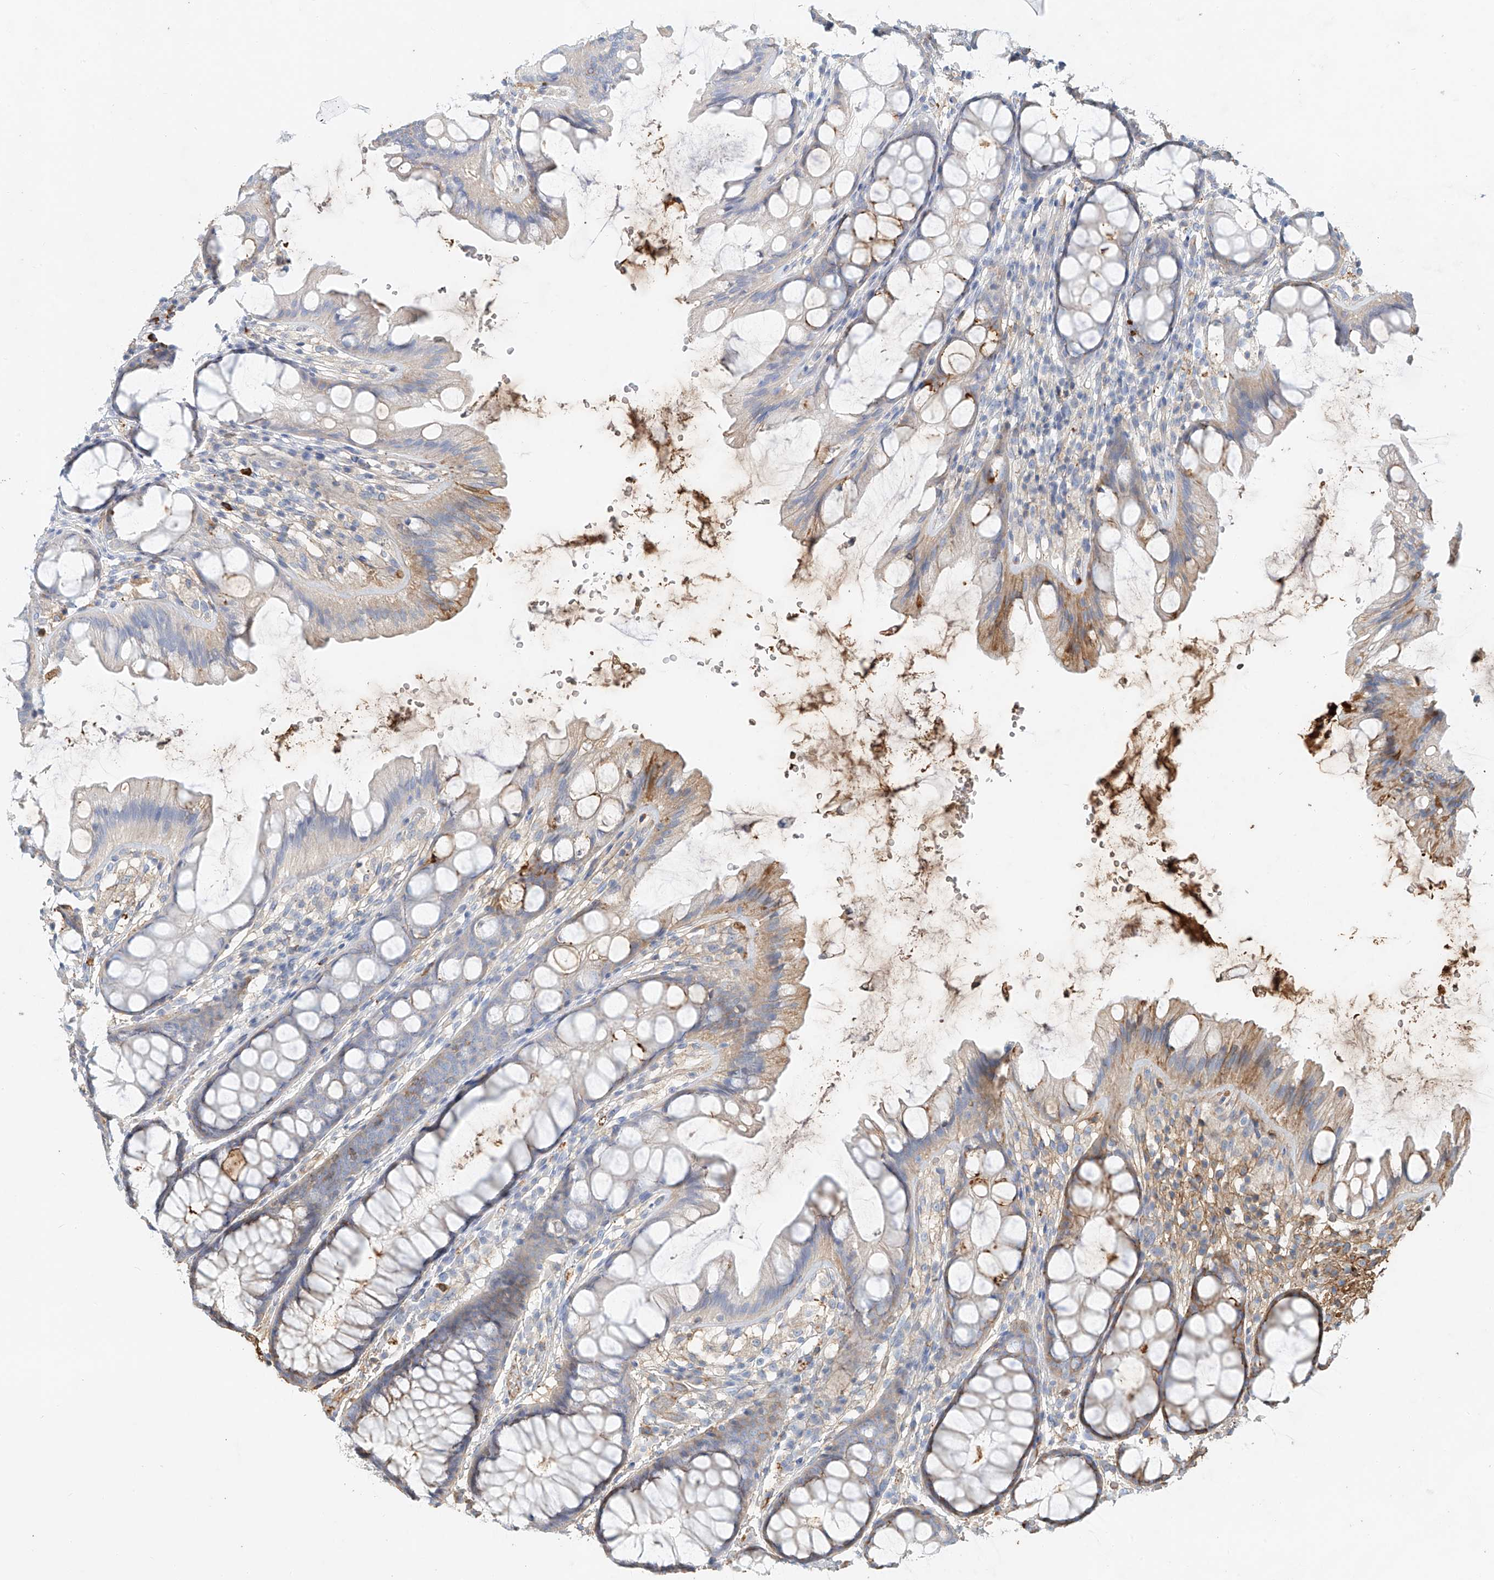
{"staining": {"intensity": "moderate", "quantity": "25%-75%", "location": "cytoplasmic/membranous"}, "tissue": "colon", "cell_type": "Endothelial cells", "image_type": "normal", "snomed": [{"axis": "morphology", "description": "Normal tissue, NOS"}, {"axis": "topography", "description": "Colon"}], "caption": "DAB immunohistochemical staining of benign colon demonstrates moderate cytoplasmic/membranous protein positivity in approximately 25%-75% of endothelial cells. Using DAB (3,3'-diaminobenzidine) (brown) and hematoxylin (blue) stains, captured at high magnification using brightfield microscopy.", "gene": "ZFP30", "patient": {"sex": "male", "age": 47}}